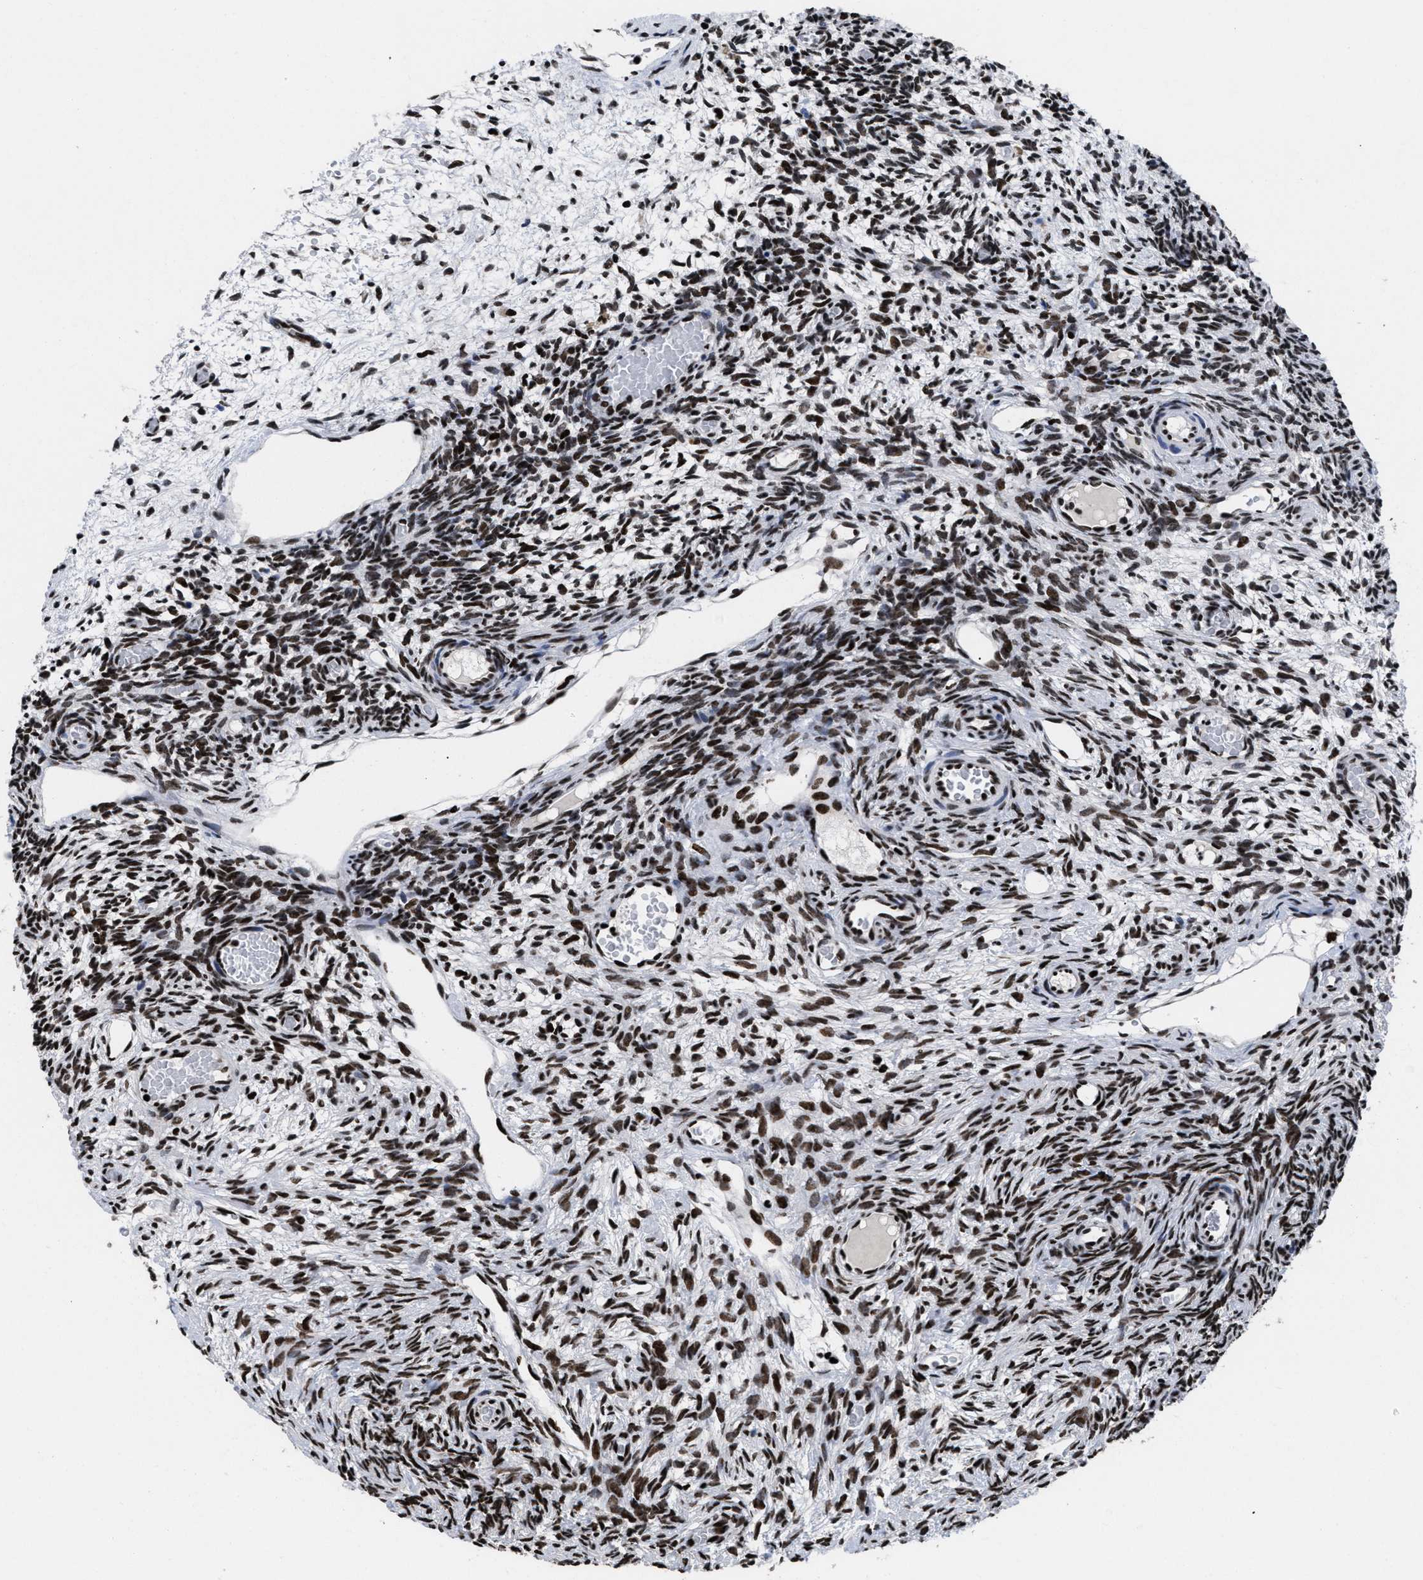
{"staining": {"intensity": "strong", "quantity": ">75%", "location": "nuclear"}, "tissue": "ovary", "cell_type": "Ovarian stroma cells", "image_type": "normal", "snomed": [{"axis": "morphology", "description": "Normal tissue, NOS"}, {"axis": "topography", "description": "Ovary"}], "caption": "Protein staining of benign ovary exhibits strong nuclear staining in about >75% of ovarian stroma cells. Using DAB (brown) and hematoxylin (blue) stains, captured at high magnification using brightfield microscopy.", "gene": "CALHM3", "patient": {"sex": "female", "age": 27}}